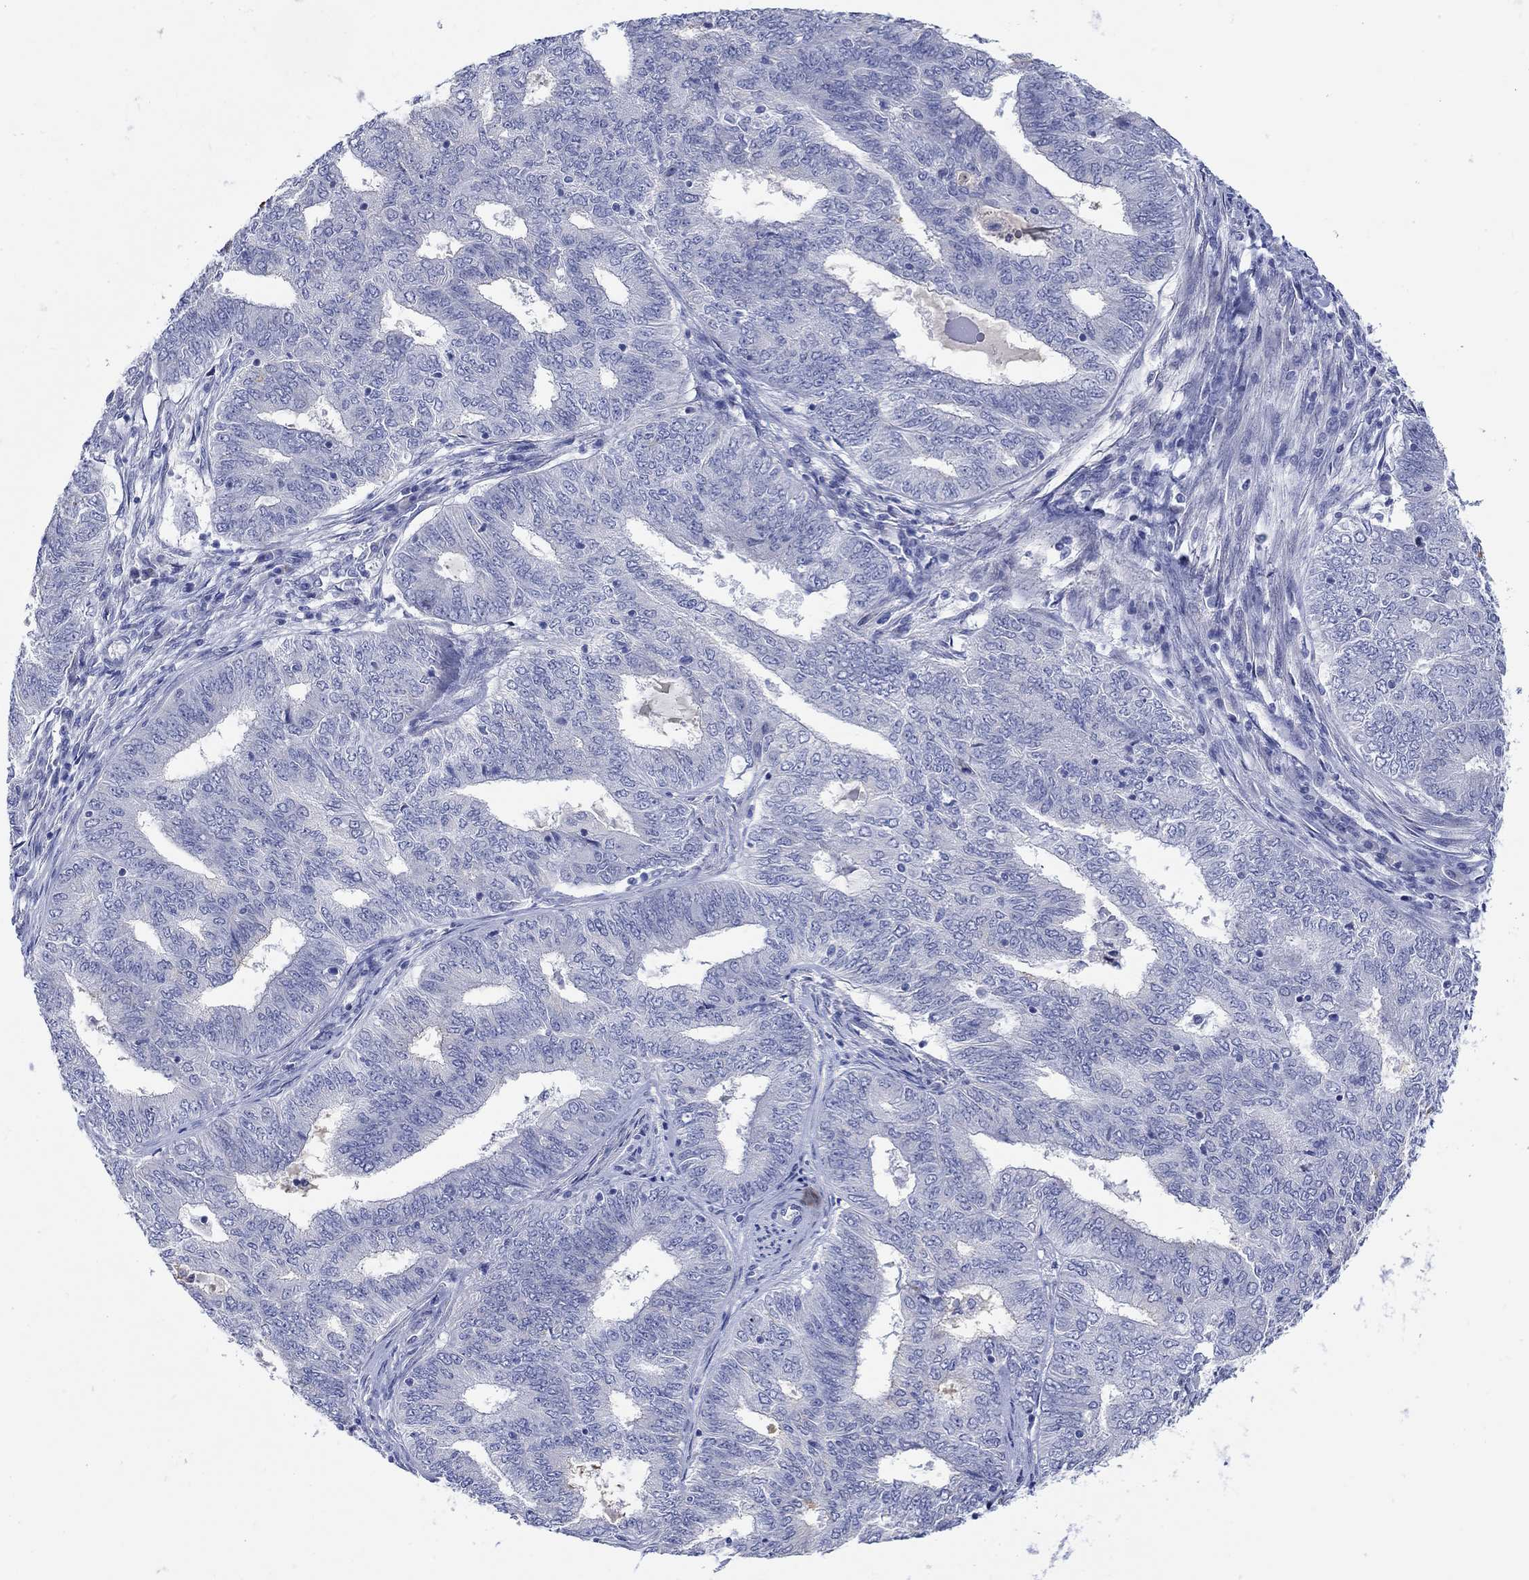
{"staining": {"intensity": "negative", "quantity": "none", "location": "none"}, "tissue": "endometrial cancer", "cell_type": "Tumor cells", "image_type": "cancer", "snomed": [{"axis": "morphology", "description": "Adenocarcinoma, NOS"}, {"axis": "topography", "description": "Endometrium"}], "caption": "Immunohistochemistry (IHC) photomicrograph of endometrial adenocarcinoma stained for a protein (brown), which demonstrates no staining in tumor cells.", "gene": "KRT222", "patient": {"sex": "female", "age": 62}}